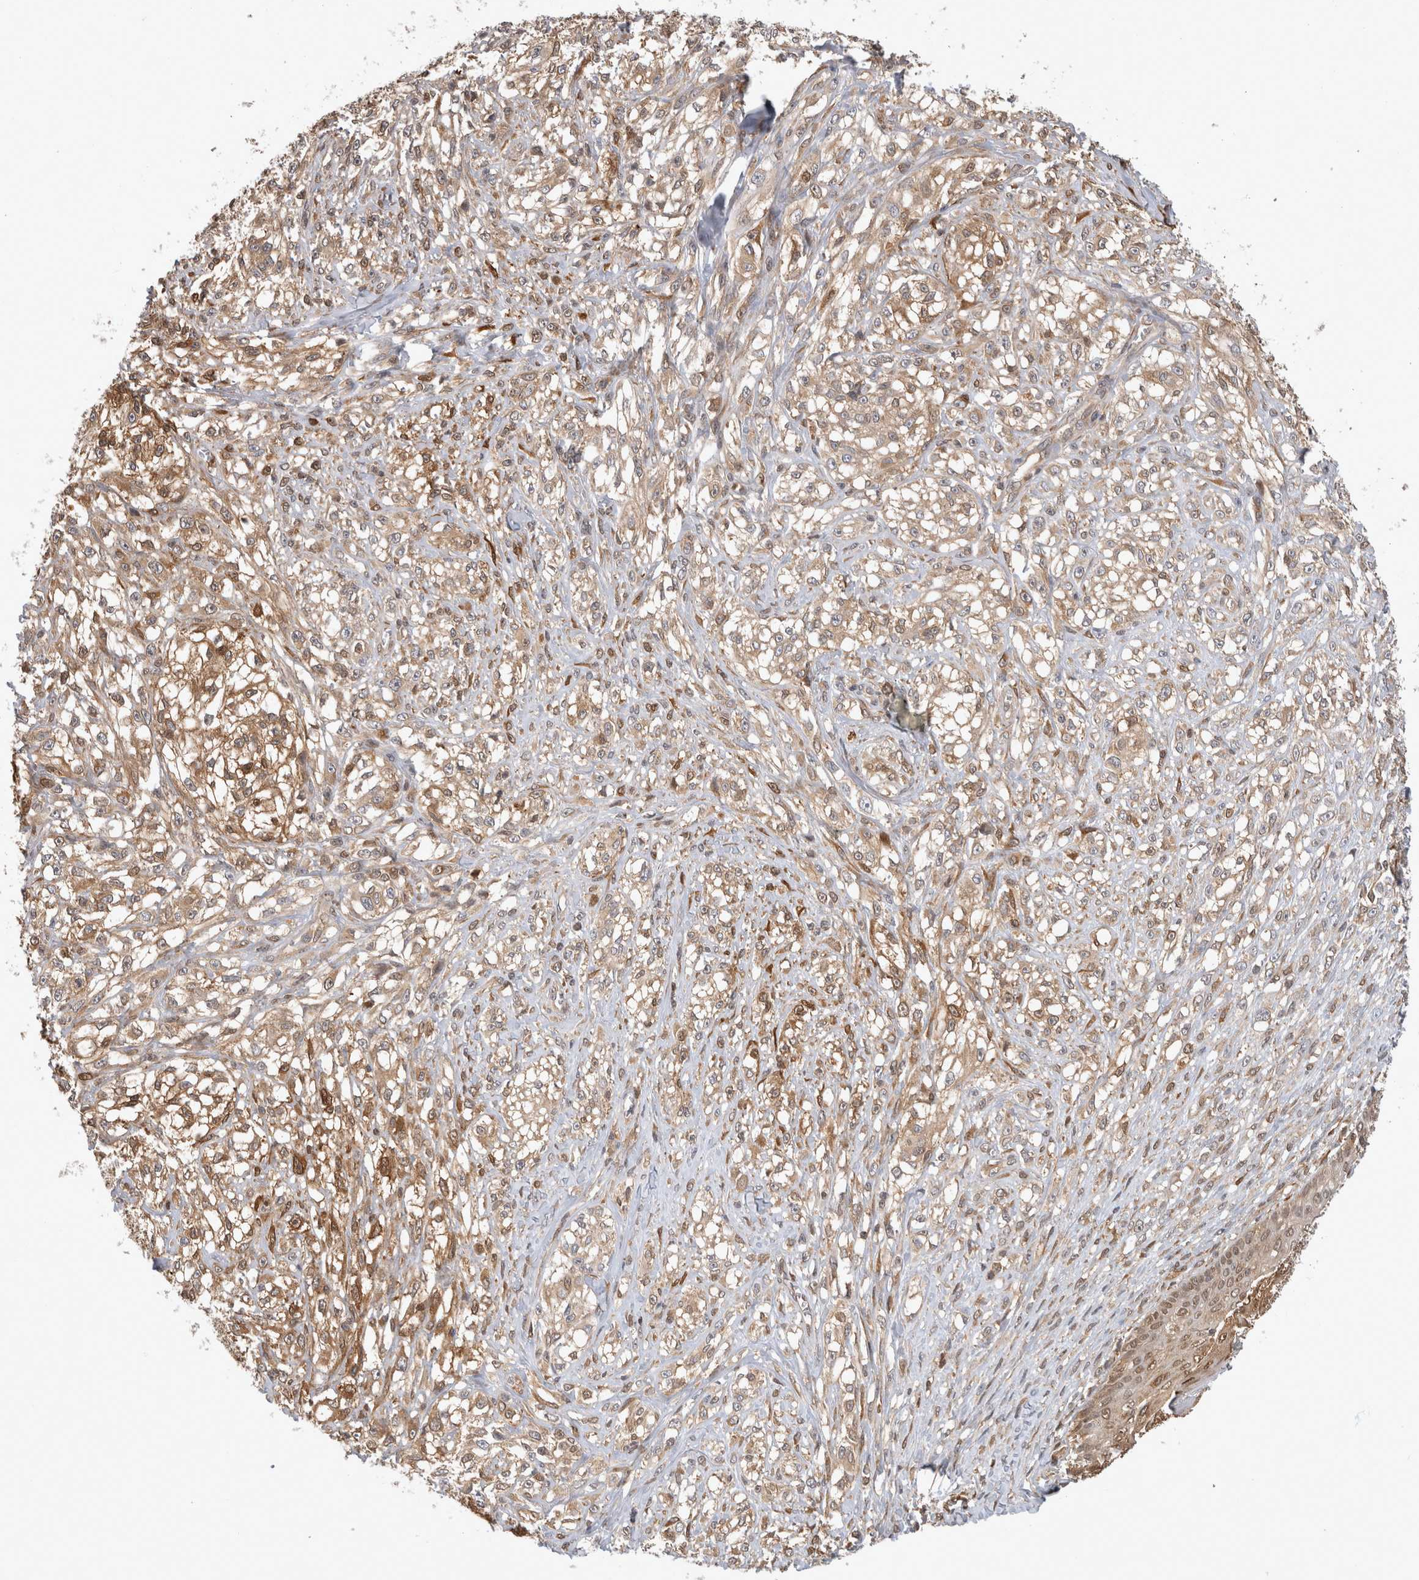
{"staining": {"intensity": "moderate", "quantity": ">75%", "location": "cytoplasmic/membranous"}, "tissue": "melanoma", "cell_type": "Tumor cells", "image_type": "cancer", "snomed": [{"axis": "morphology", "description": "Malignant melanoma, NOS"}, {"axis": "topography", "description": "Skin of head"}], "caption": "Malignant melanoma was stained to show a protein in brown. There is medium levels of moderate cytoplasmic/membranous staining in approximately >75% of tumor cells.", "gene": "ASTN2", "patient": {"sex": "male", "age": 83}}